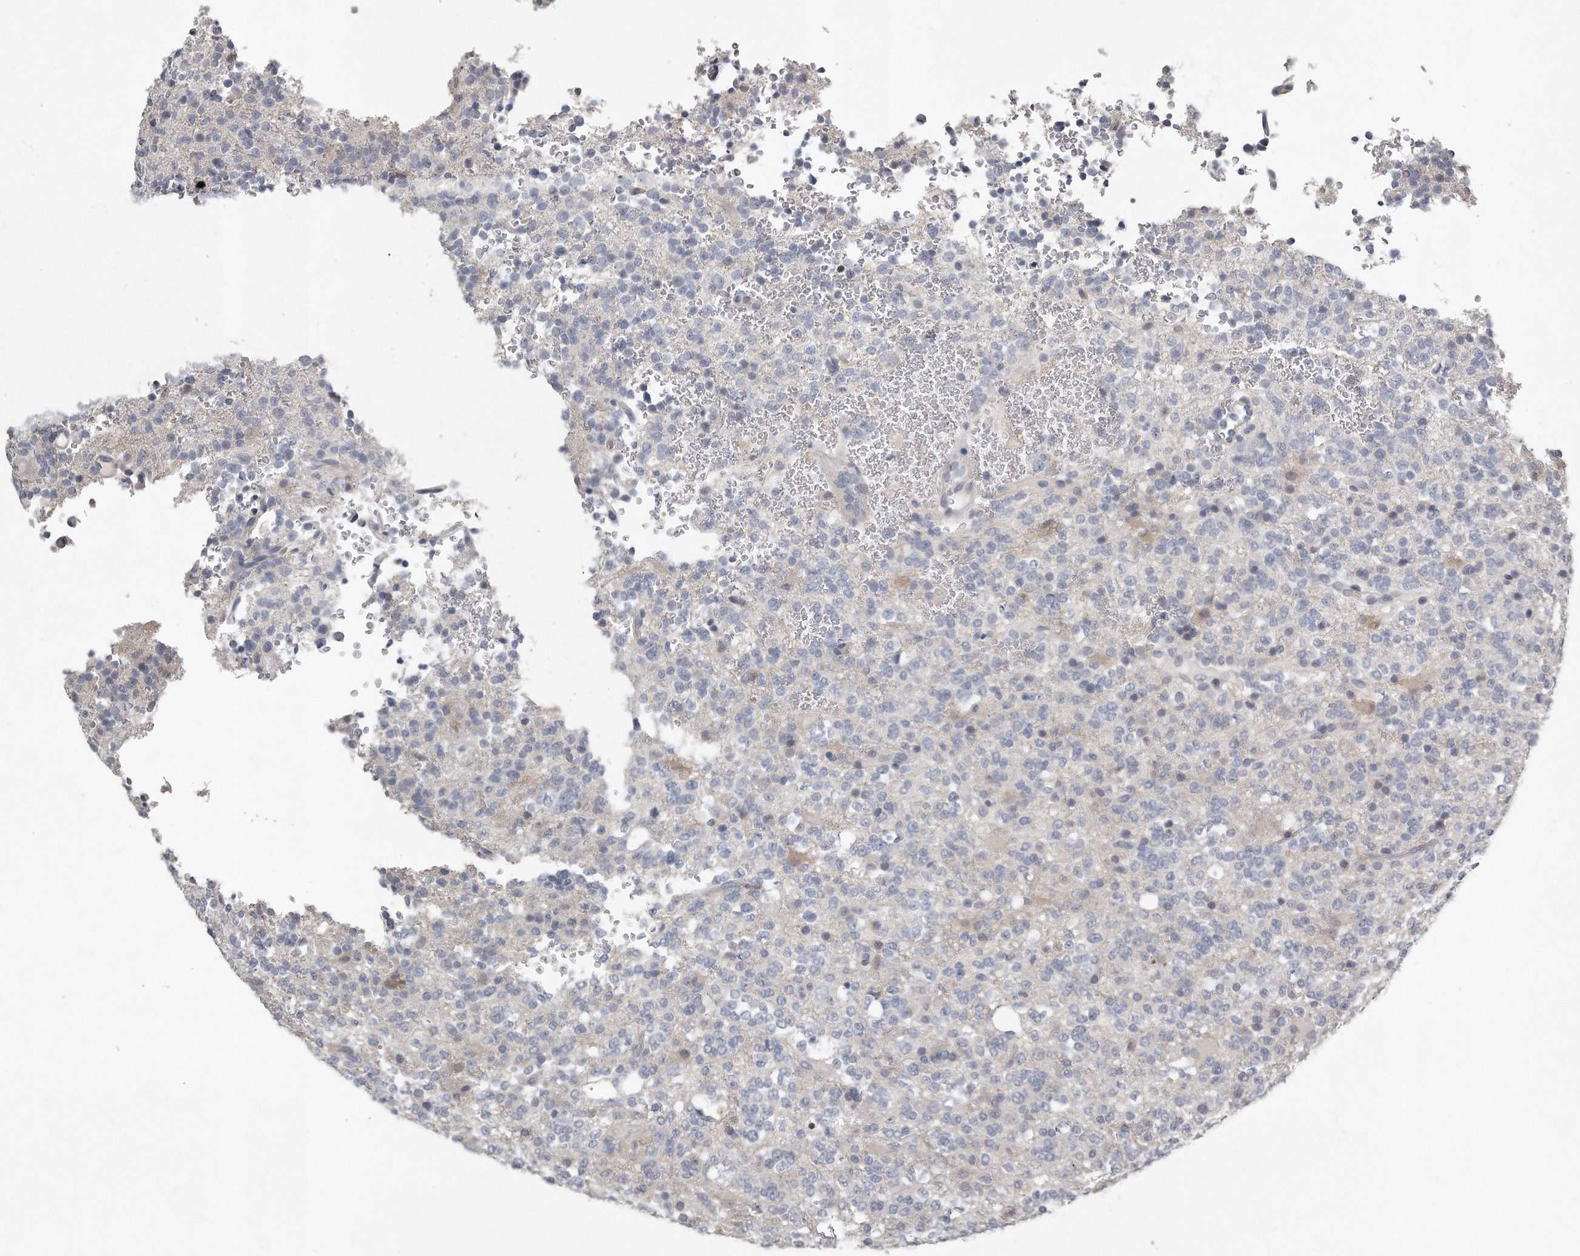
{"staining": {"intensity": "negative", "quantity": "none", "location": "none"}, "tissue": "glioma", "cell_type": "Tumor cells", "image_type": "cancer", "snomed": [{"axis": "morphology", "description": "Glioma, malignant, High grade"}, {"axis": "topography", "description": "Brain"}], "caption": "Tumor cells show no significant positivity in glioma.", "gene": "GGCT", "patient": {"sex": "female", "age": 62}}